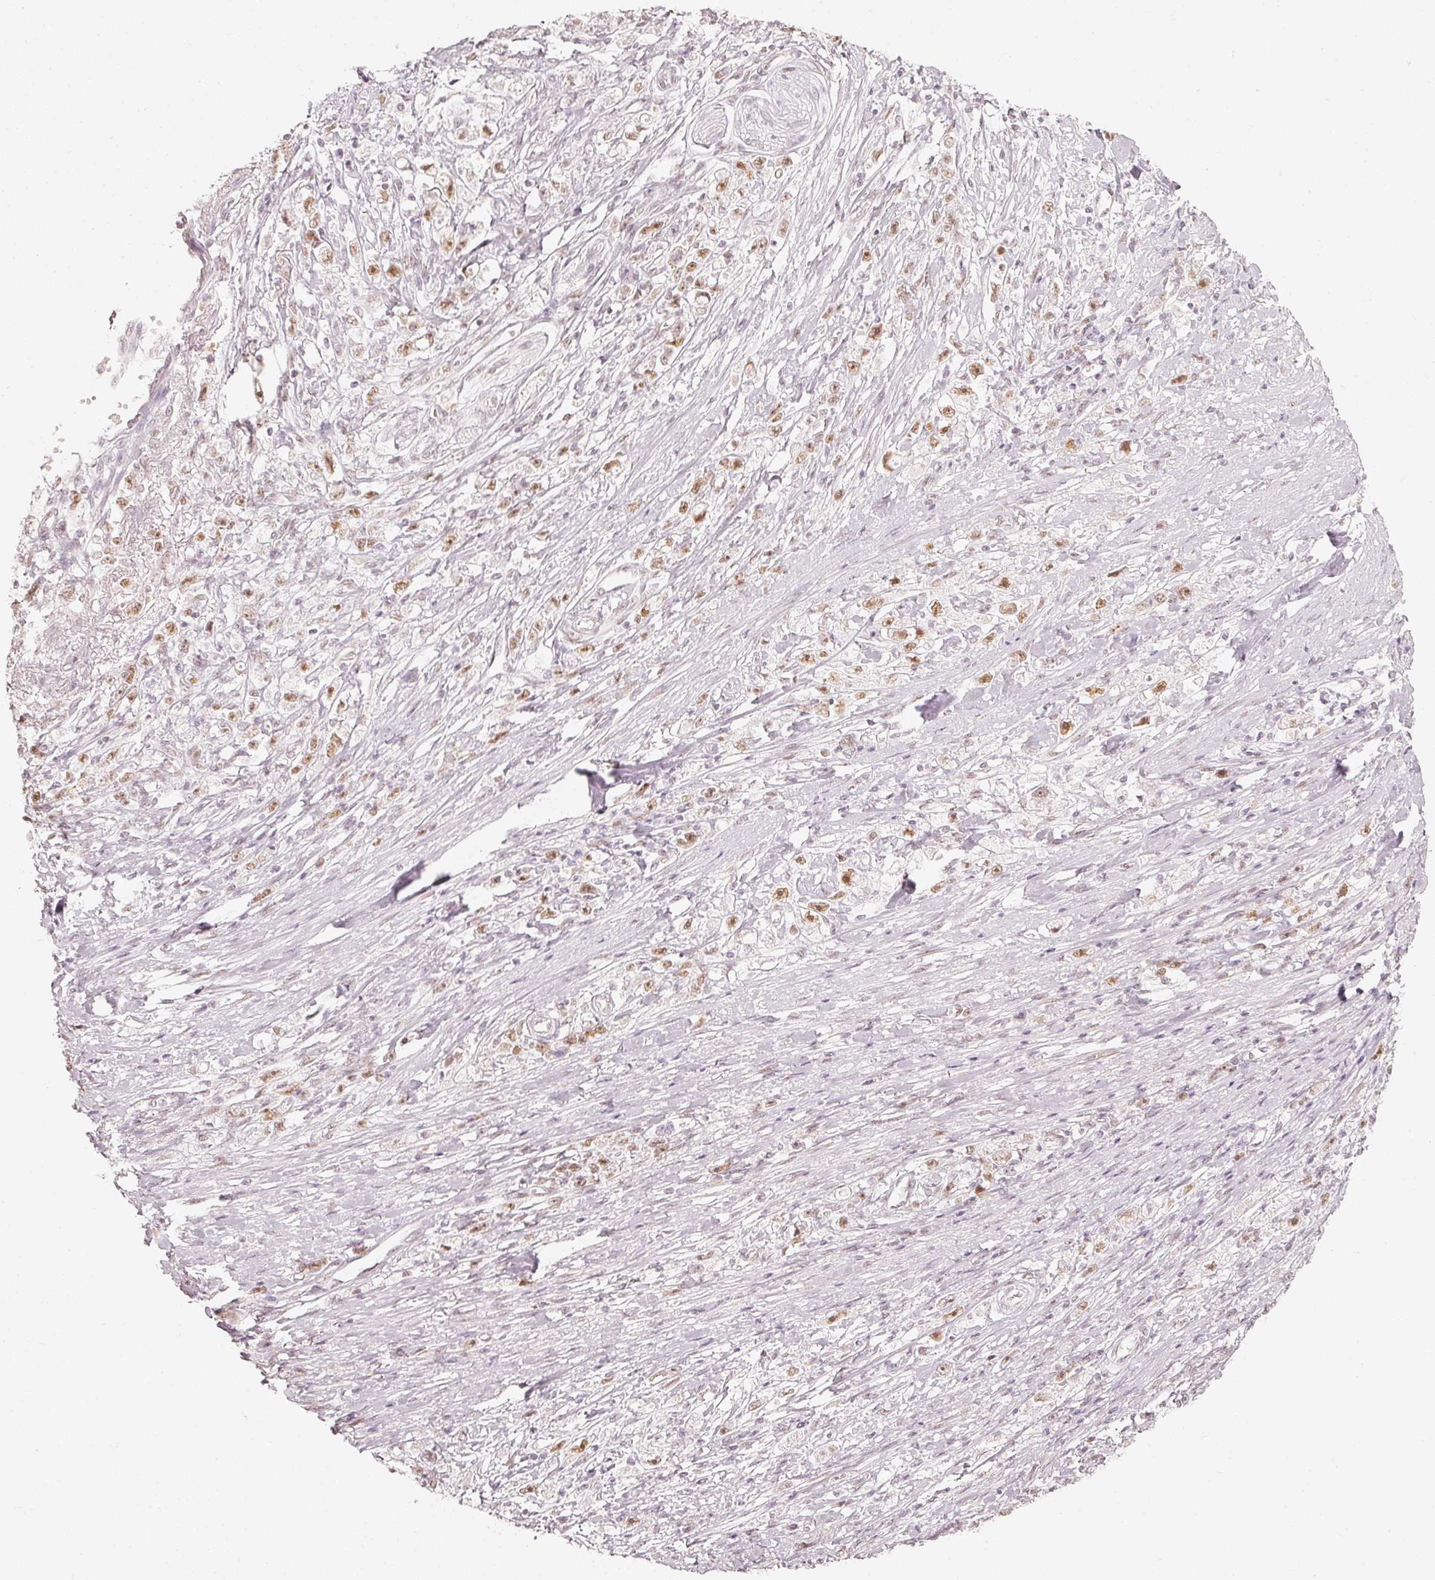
{"staining": {"intensity": "weak", "quantity": ">75%", "location": "nuclear"}, "tissue": "stomach cancer", "cell_type": "Tumor cells", "image_type": "cancer", "snomed": [{"axis": "morphology", "description": "Adenocarcinoma, NOS"}, {"axis": "topography", "description": "Stomach"}], "caption": "Stomach cancer stained with a protein marker exhibits weak staining in tumor cells.", "gene": "PPP1R10", "patient": {"sex": "female", "age": 59}}